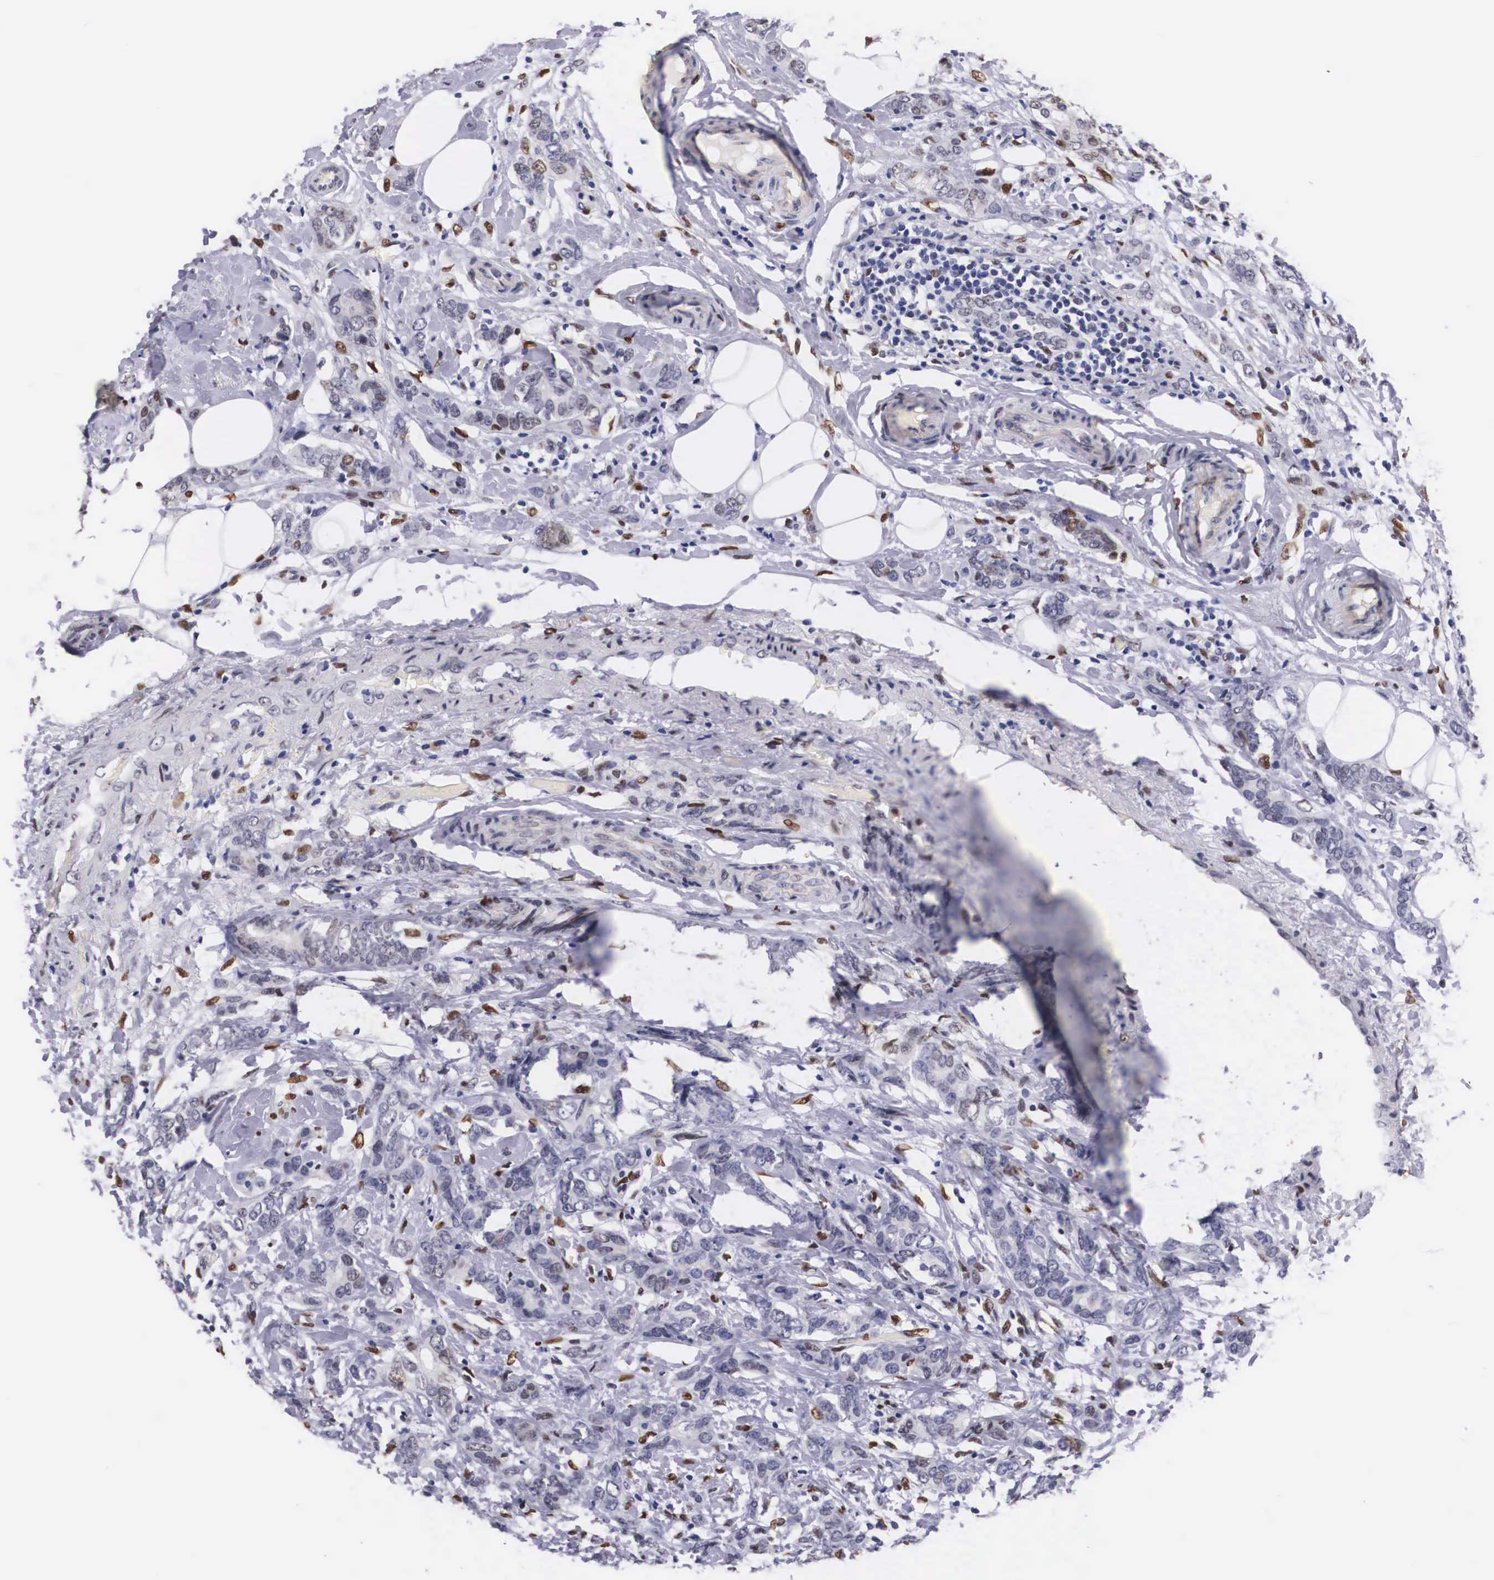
{"staining": {"intensity": "moderate", "quantity": "25%-75%", "location": "nuclear"}, "tissue": "breast cancer", "cell_type": "Tumor cells", "image_type": "cancer", "snomed": [{"axis": "morphology", "description": "Duct carcinoma"}, {"axis": "topography", "description": "Breast"}], "caption": "This is an image of IHC staining of intraductal carcinoma (breast), which shows moderate expression in the nuclear of tumor cells.", "gene": "KHDRBS3", "patient": {"sex": "female", "age": 53}}